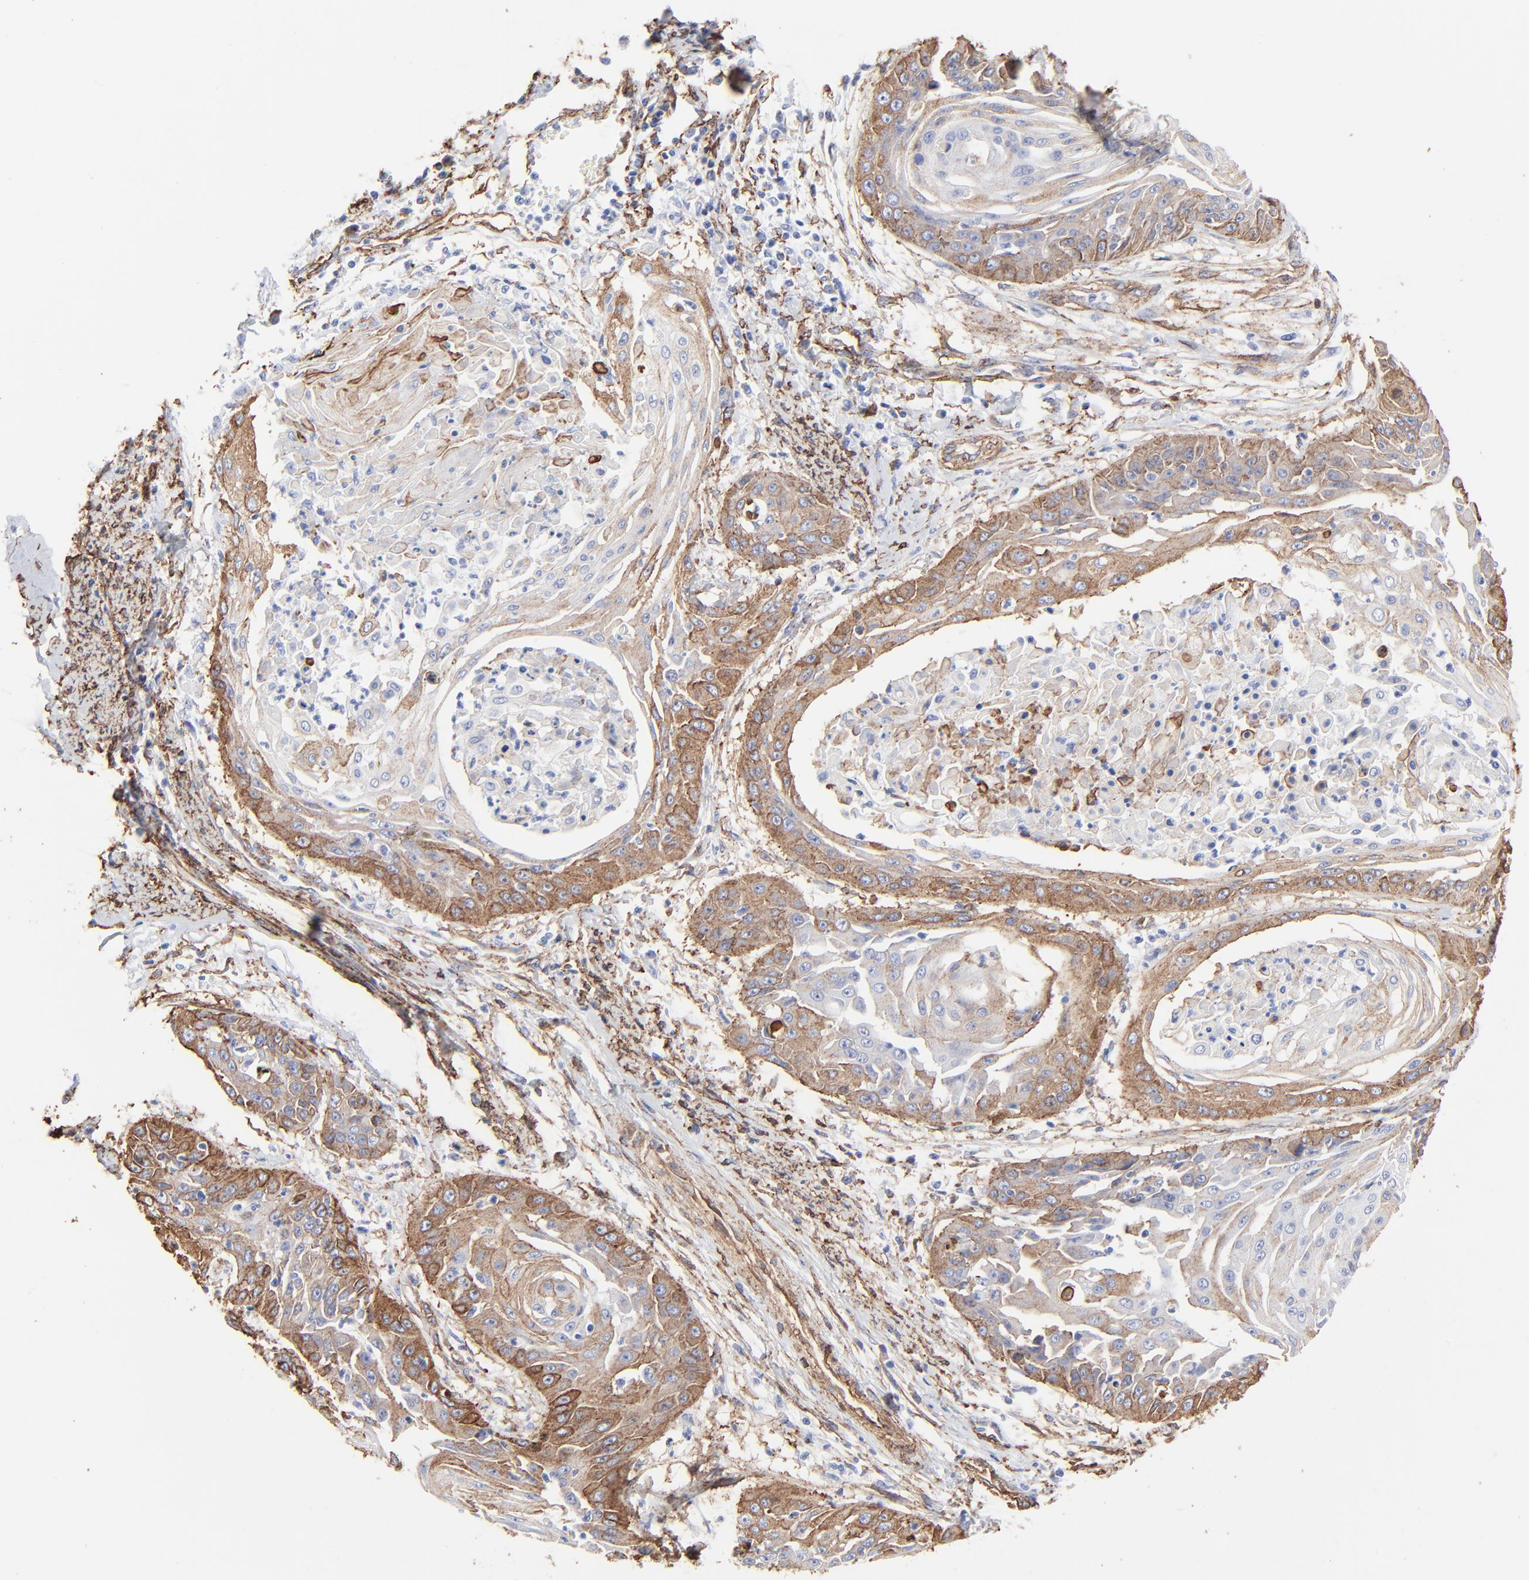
{"staining": {"intensity": "strong", "quantity": "25%-75%", "location": "cytoplasmic/membranous"}, "tissue": "cervical cancer", "cell_type": "Tumor cells", "image_type": "cancer", "snomed": [{"axis": "morphology", "description": "Squamous cell carcinoma, NOS"}, {"axis": "topography", "description": "Cervix"}], "caption": "Tumor cells exhibit high levels of strong cytoplasmic/membranous positivity in approximately 25%-75% of cells in human cervical cancer (squamous cell carcinoma). Using DAB (brown) and hematoxylin (blue) stains, captured at high magnification using brightfield microscopy.", "gene": "CAV1", "patient": {"sex": "female", "age": 64}}